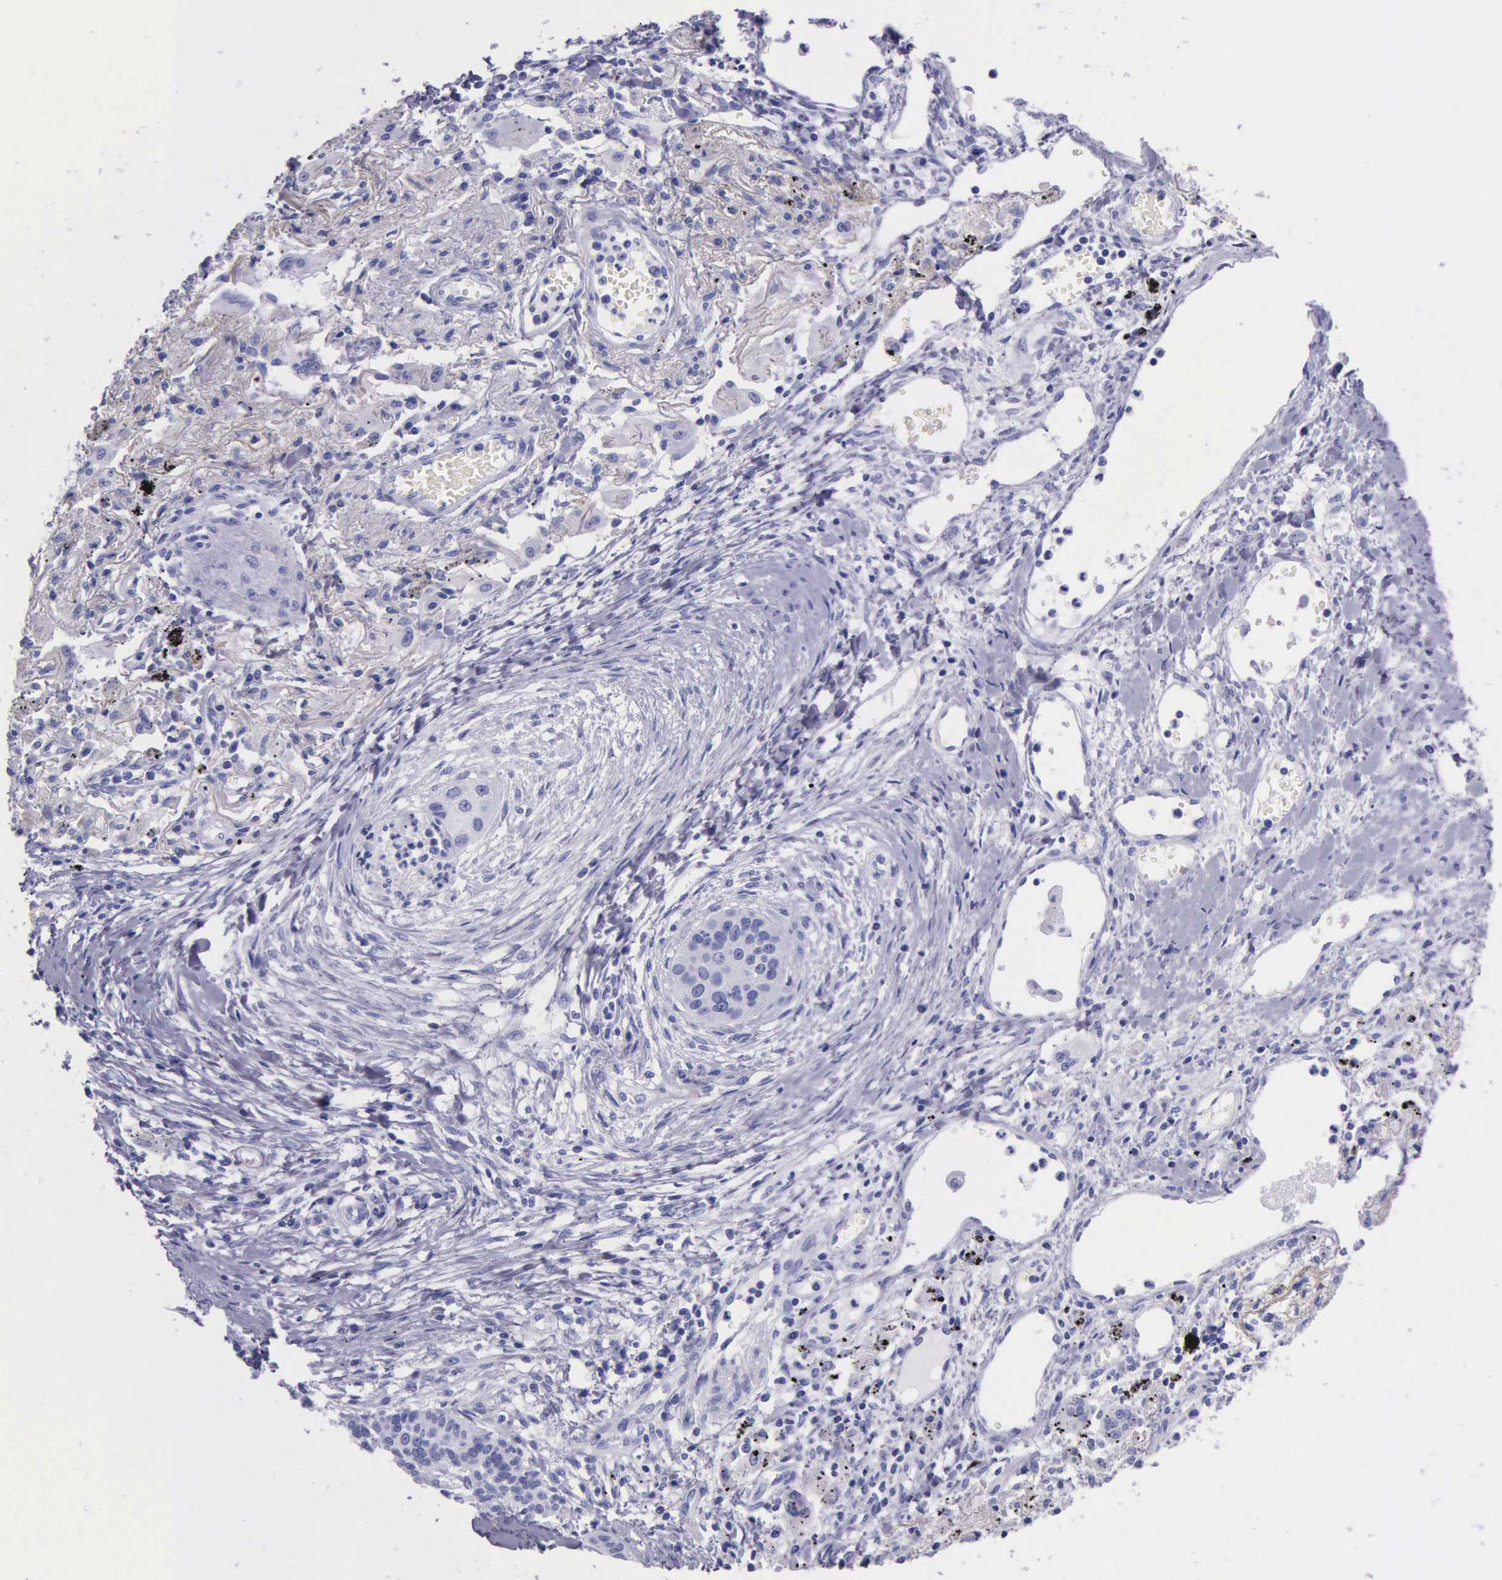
{"staining": {"intensity": "negative", "quantity": "none", "location": "none"}, "tissue": "lung cancer", "cell_type": "Tumor cells", "image_type": "cancer", "snomed": [{"axis": "morphology", "description": "Squamous cell carcinoma, NOS"}, {"axis": "topography", "description": "Lung"}], "caption": "Immunohistochemistry of lung cancer (squamous cell carcinoma) exhibits no staining in tumor cells. (DAB (3,3'-diaminobenzidine) IHC visualized using brightfield microscopy, high magnification).", "gene": "KLK3", "patient": {"sex": "male", "age": 71}}